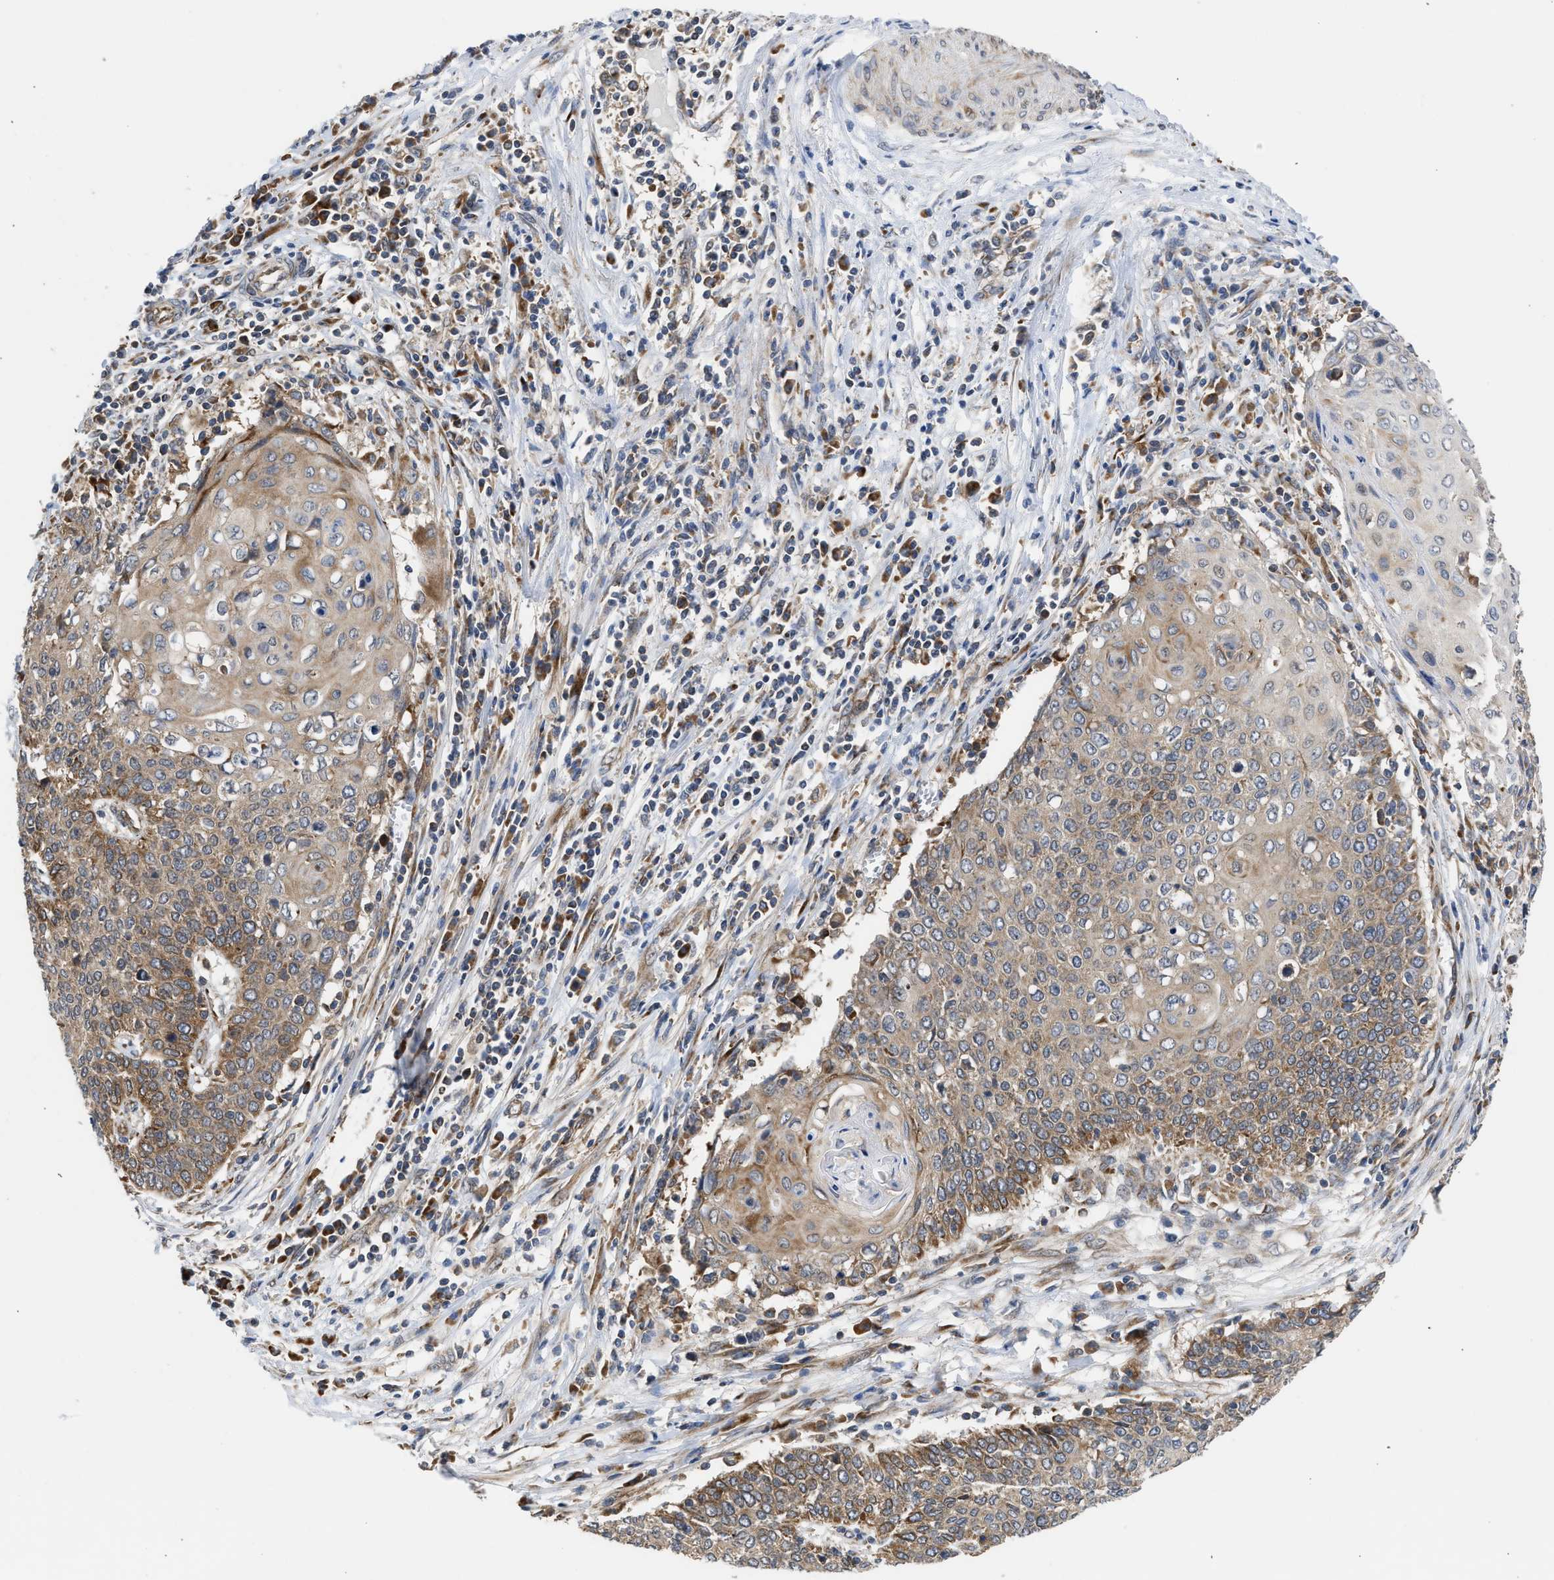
{"staining": {"intensity": "moderate", "quantity": "25%-75%", "location": "cytoplasmic/membranous"}, "tissue": "cervical cancer", "cell_type": "Tumor cells", "image_type": "cancer", "snomed": [{"axis": "morphology", "description": "Squamous cell carcinoma, NOS"}, {"axis": "topography", "description": "Cervix"}], "caption": "DAB immunohistochemical staining of squamous cell carcinoma (cervical) displays moderate cytoplasmic/membranous protein expression in approximately 25%-75% of tumor cells.", "gene": "POLG2", "patient": {"sex": "female", "age": 39}}